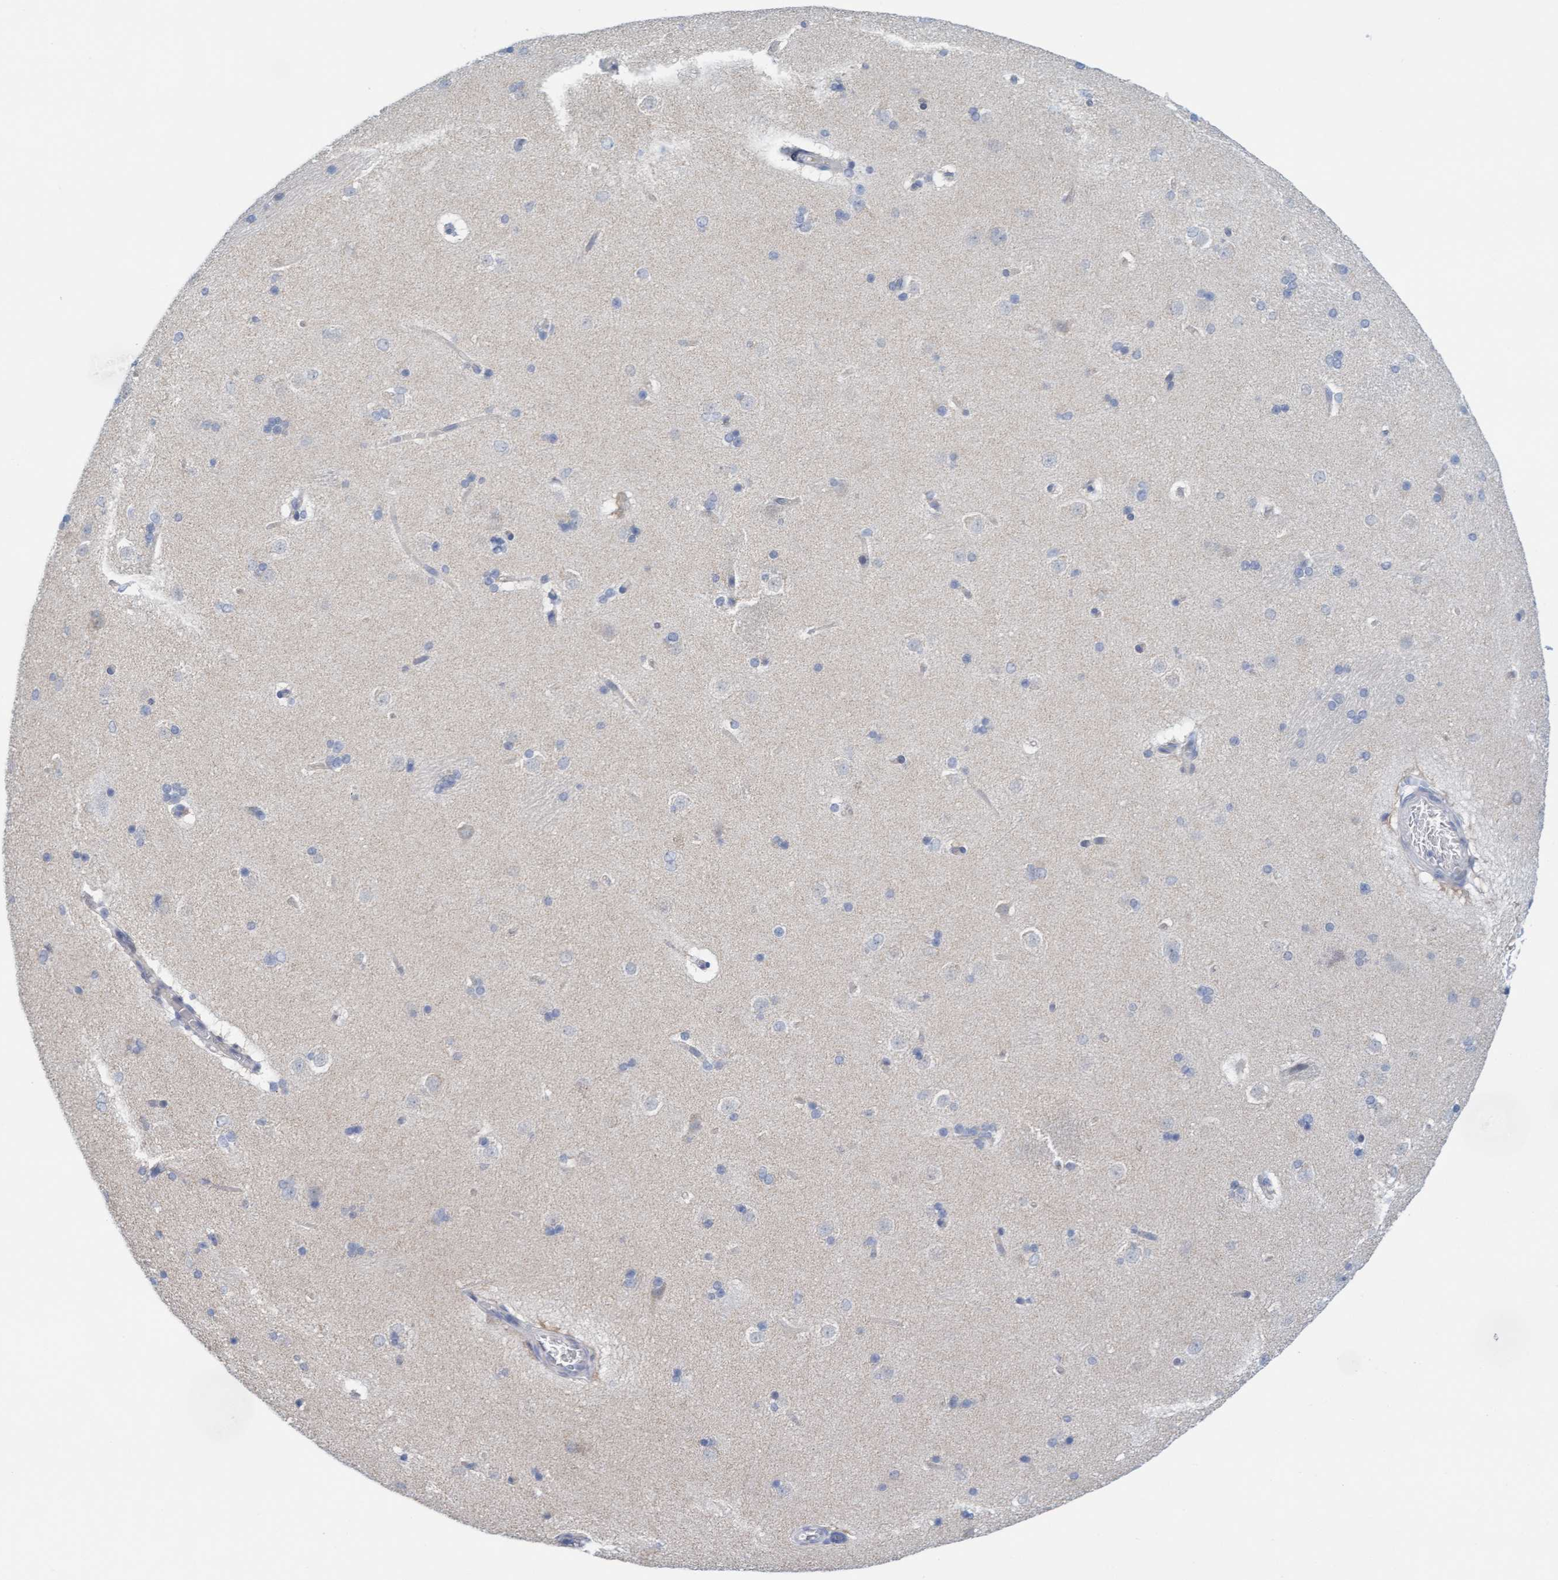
{"staining": {"intensity": "negative", "quantity": "none", "location": "none"}, "tissue": "caudate", "cell_type": "Glial cells", "image_type": "normal", "snomed": [{"axis": "morphology", "description": "Normal tissue, NOS"}, {"axis": "topography", "description": "Lateral ventricle wall"}], "caption": "There is no significant expression in glial cells of caudate.", "gene": "CPA3", "patient": {"sex": "female", "age": 19}}